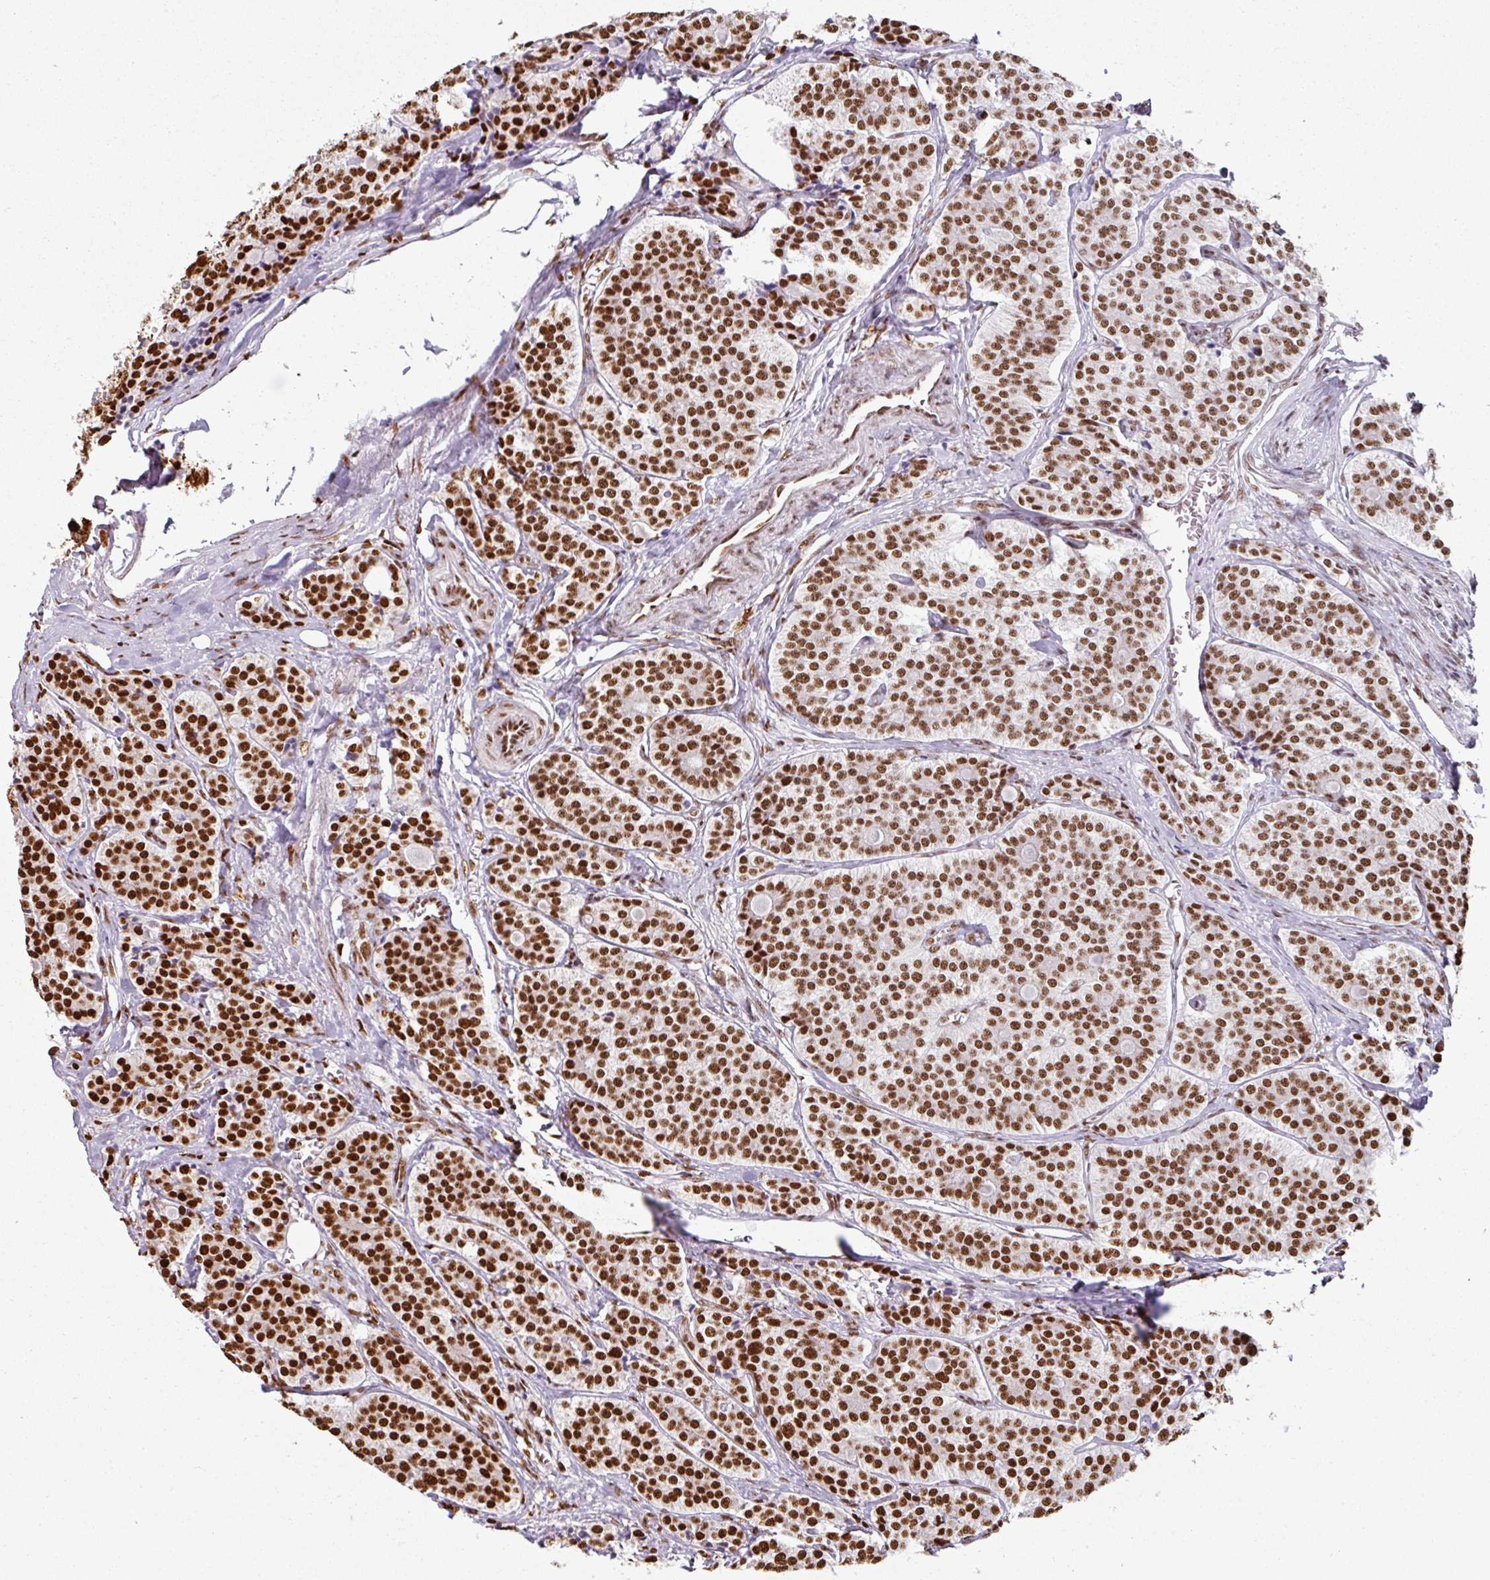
{"staining": {"intensity": "strong", "quantity": ">75%", "location": "nuclear"}, "tissue": "carcinoid", "cell_type": "Tumor cells", "image_type": "cancer", "snomed": [{"axis": "morphology", "description": "Carcinoid, malignant, NOS"}, {"axis": "topography", "description": "Small intestine"}], "caption": "Immunohistochemistry (IHC) (DAB) staining of human carcinoid demonstrates strong nuclear protein positivity in about >75% of tumor cells.", "gene": "SIK3", "patient": {"sex": "male", "age": 63}}